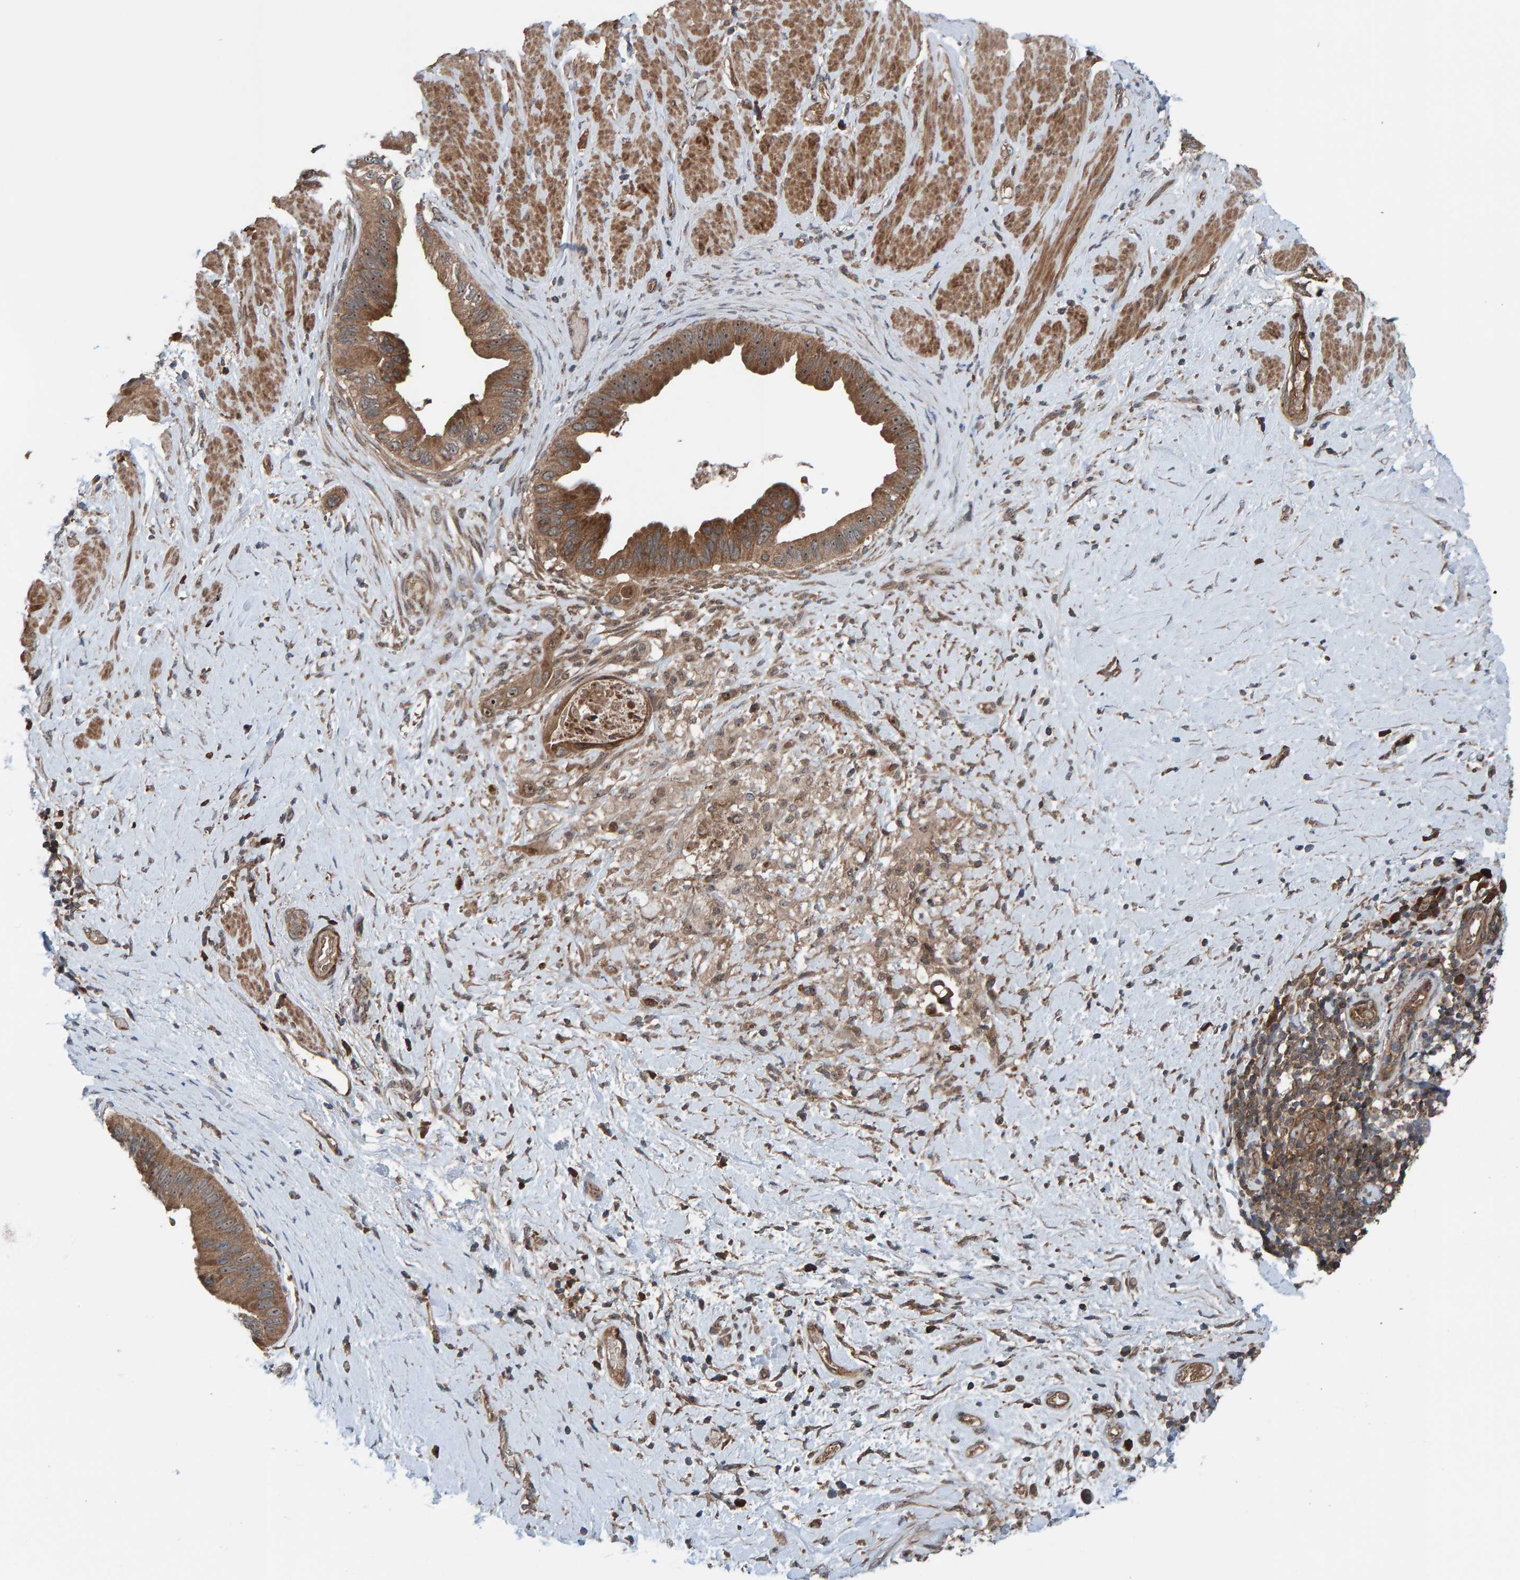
{"staining": {"intensity": "moderate", "quantity": ">75%", "location": "cytoplasmic/membranous"}, "tissue": "pancreatic cancer", "cell_type": "Tumor cells", "image_type": "cancer", "snomed": [{"axis": "morphology", "description": "Adenocarcinoma, NOS"}, {"axis": "topography", "description": "Pancreas"}], "caption": "Immunohistochemistry (IHC) micrograph of pancreatic adenocarcinoma stained for a protein (brown), which displays medium levels of moderate cytoplasmic/membranous positivity in about >75% of tumor cells.", "gene": "CUEDC1", "patient": {"sex": "female", "age": 56}}